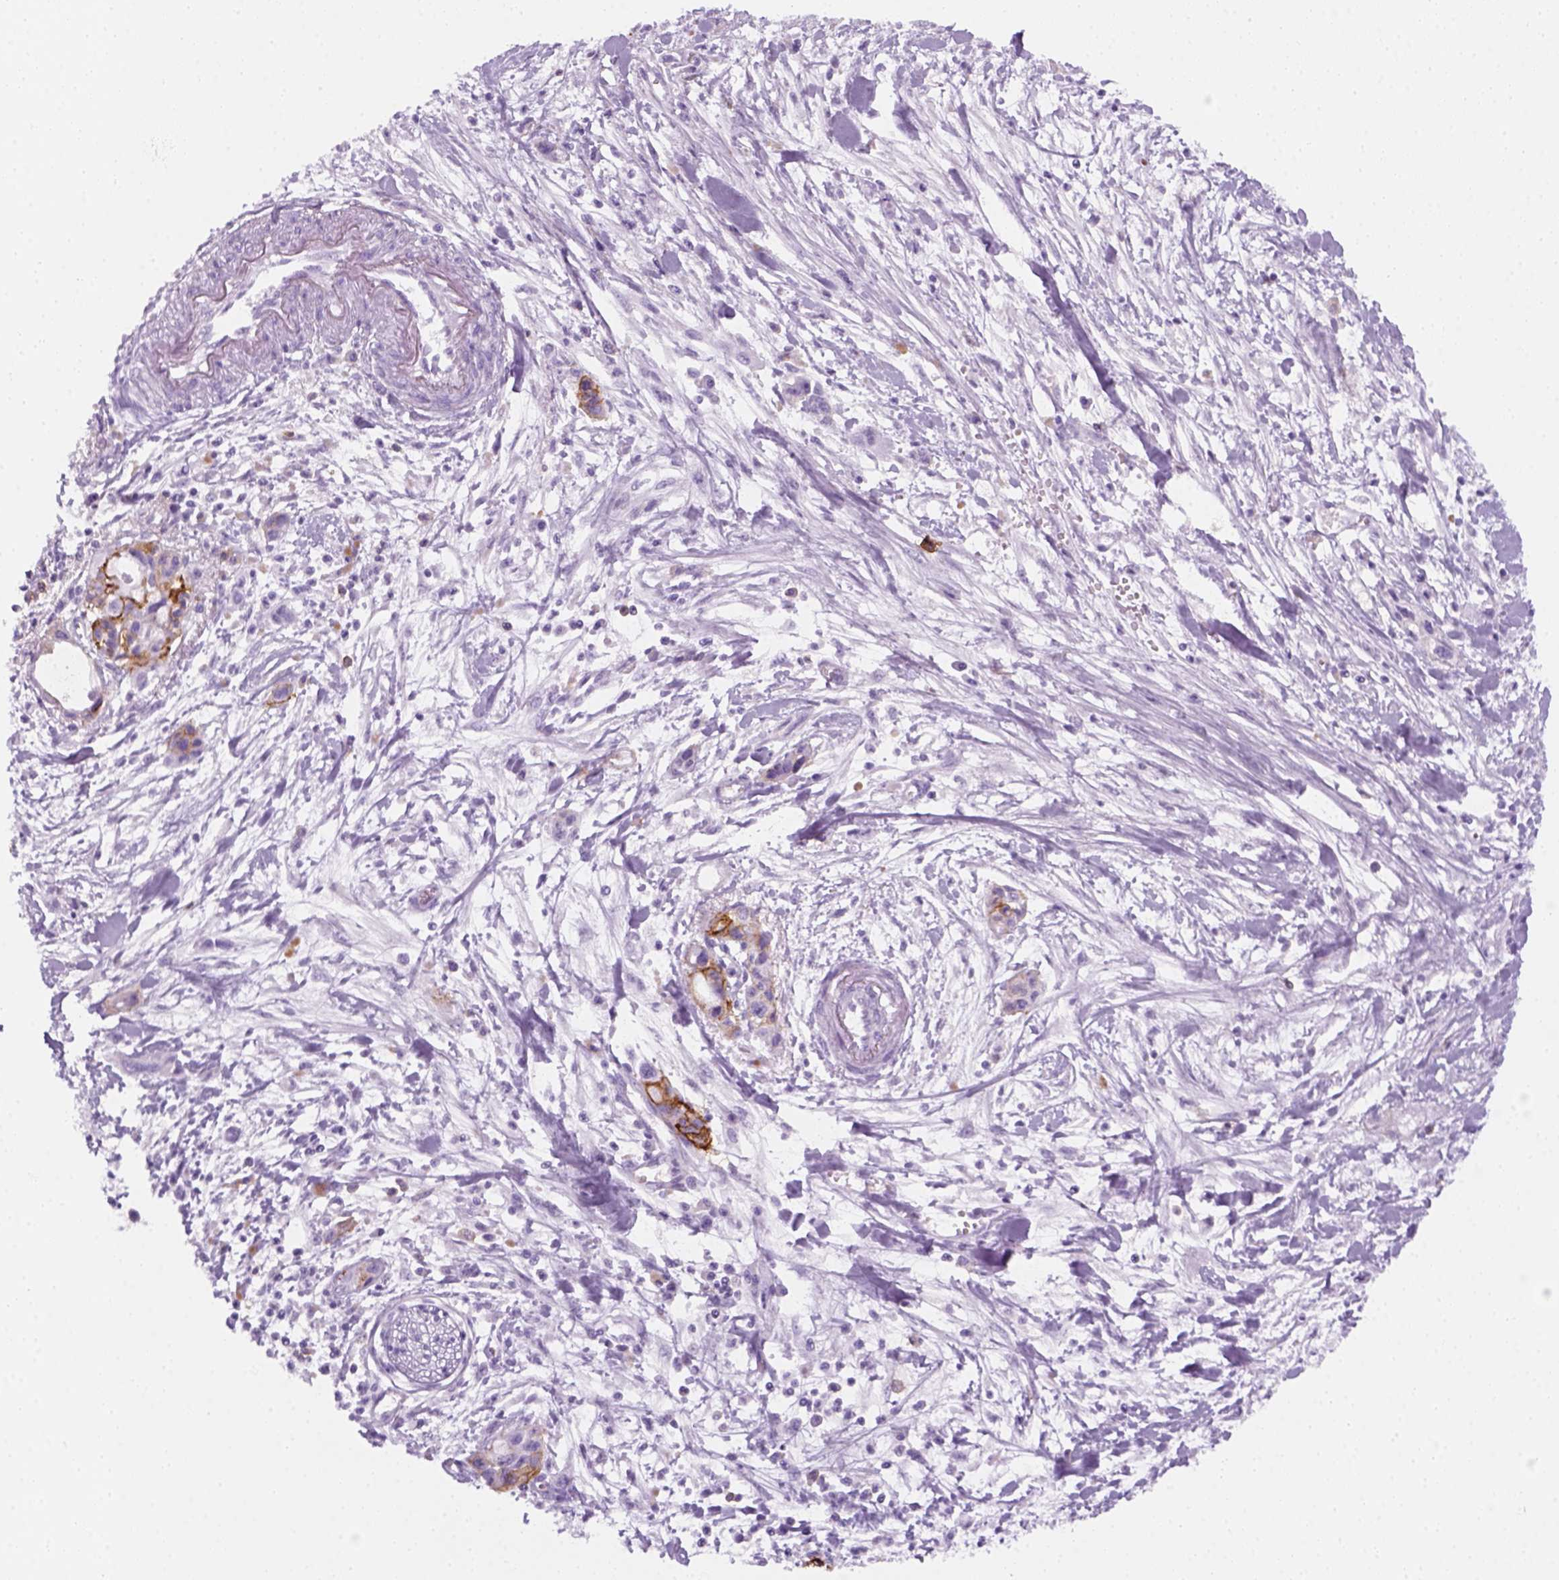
{"staining": {"intensity": "negative", "quantity": "none", "location": "none"}, "tissue": "pancreatic cancer", "cell_type": "Tumor cells", "image_type": "cancer", "snomed": [{"axis": "morphology", "description": "Adenocarcinoma, NOS"}, {"axis": "topography", "description": "Pancreas"}], "caption": "Immunohistochemistry (IHC) histopathology image of human pancreatic adenocarcinoma stained for a protein (brown), which exhibits no positivity in tumor cells.", "gene": "AQP3", "patient": {"sex": "female", "age": 61}}